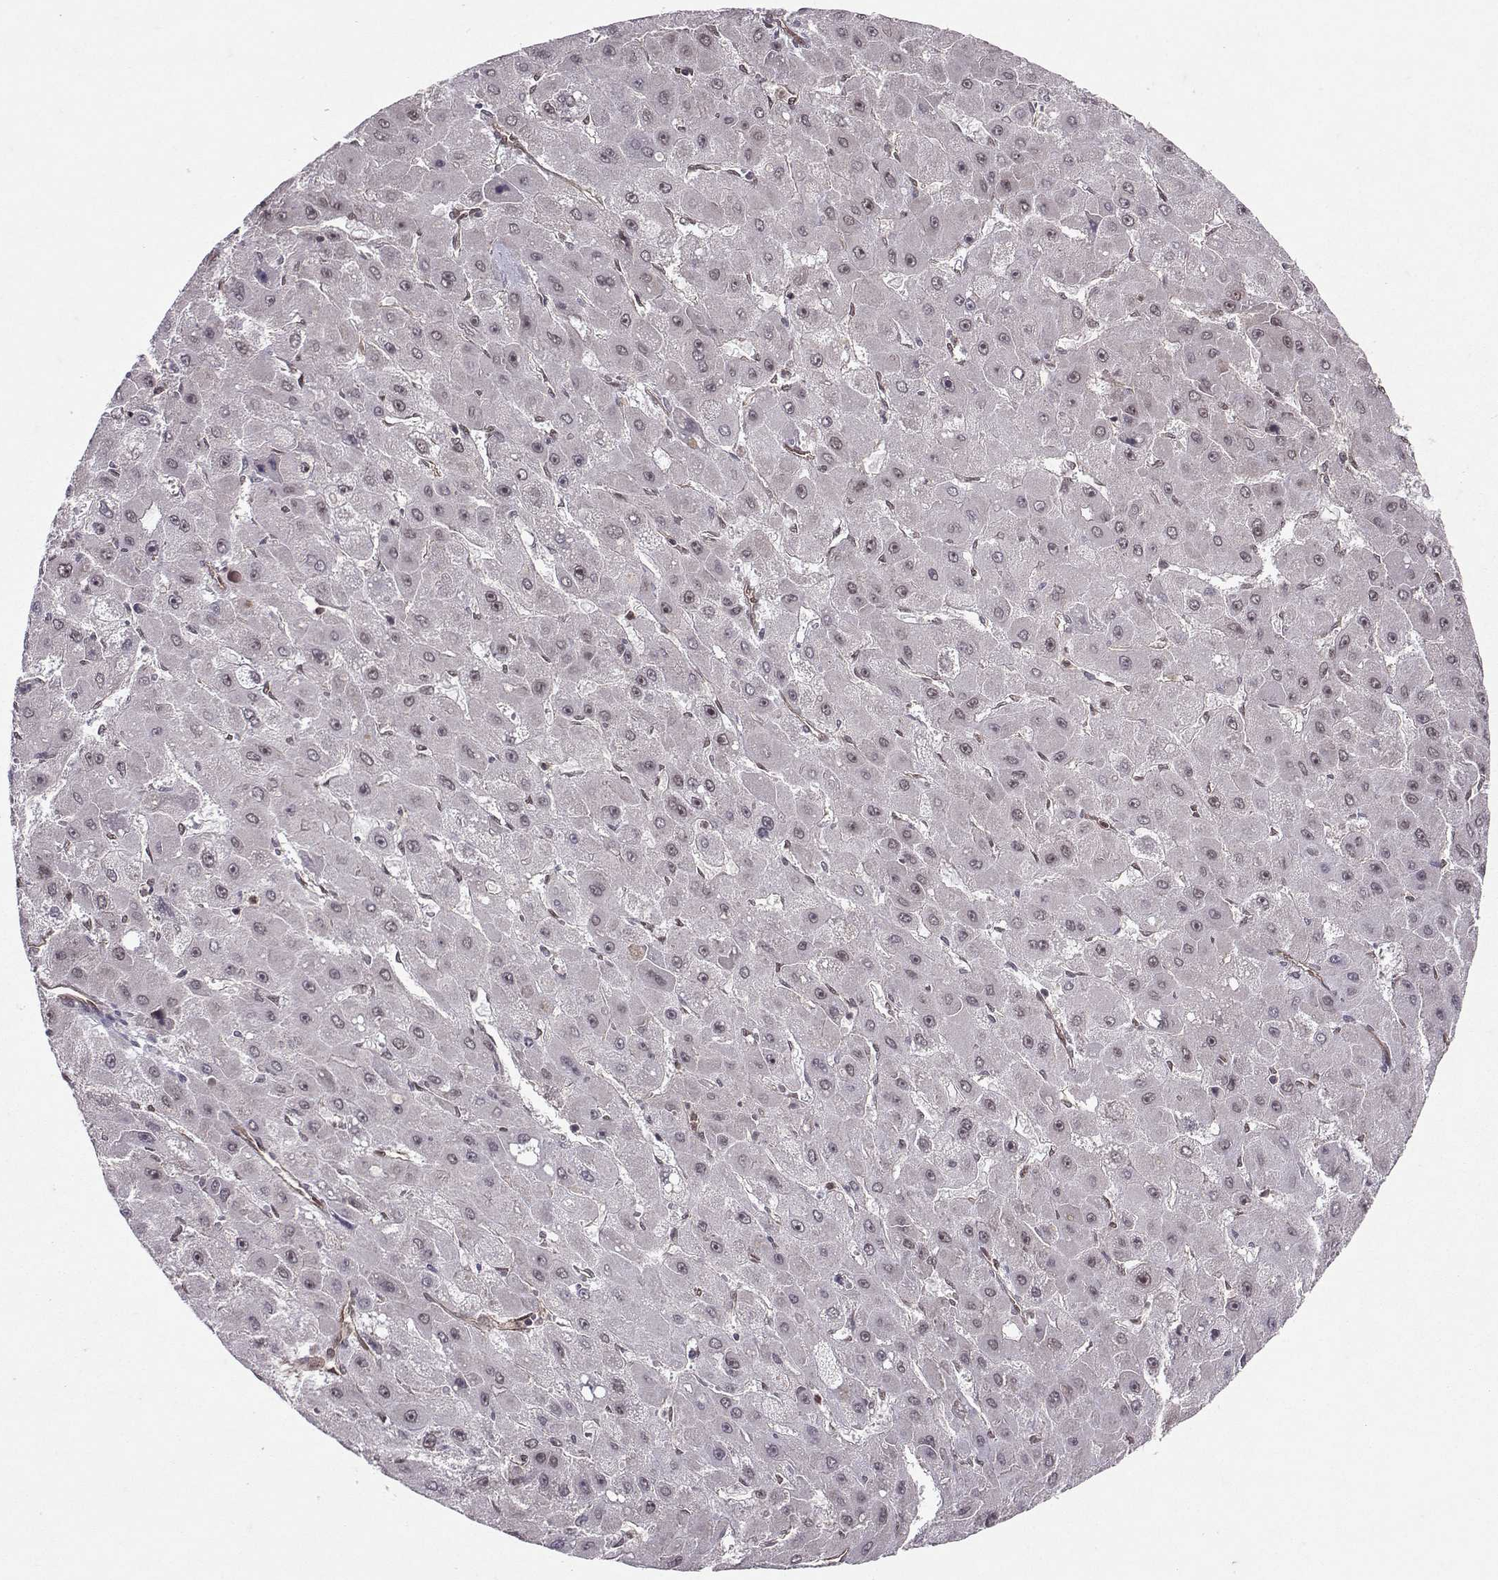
{"staining": {"intensity": "negative", "quantity": "none", "location": "none"}, "tissue": "liver cancer", "cell_type": "Tumor cells", "image_type": "cancer", "snomed": [{"axis": "morphology", "description": "Carcinoma, Hepatocellular, NOS"}, {"axis": "topography", "description": "Liver"}], "caption": "Photomicrograph shows no protein expression in tumor cells of hepatocellular carcinoma (liver) tissue.", "gene": "PPP2R2A", "patient": {"sex": "female", "age": 25}}